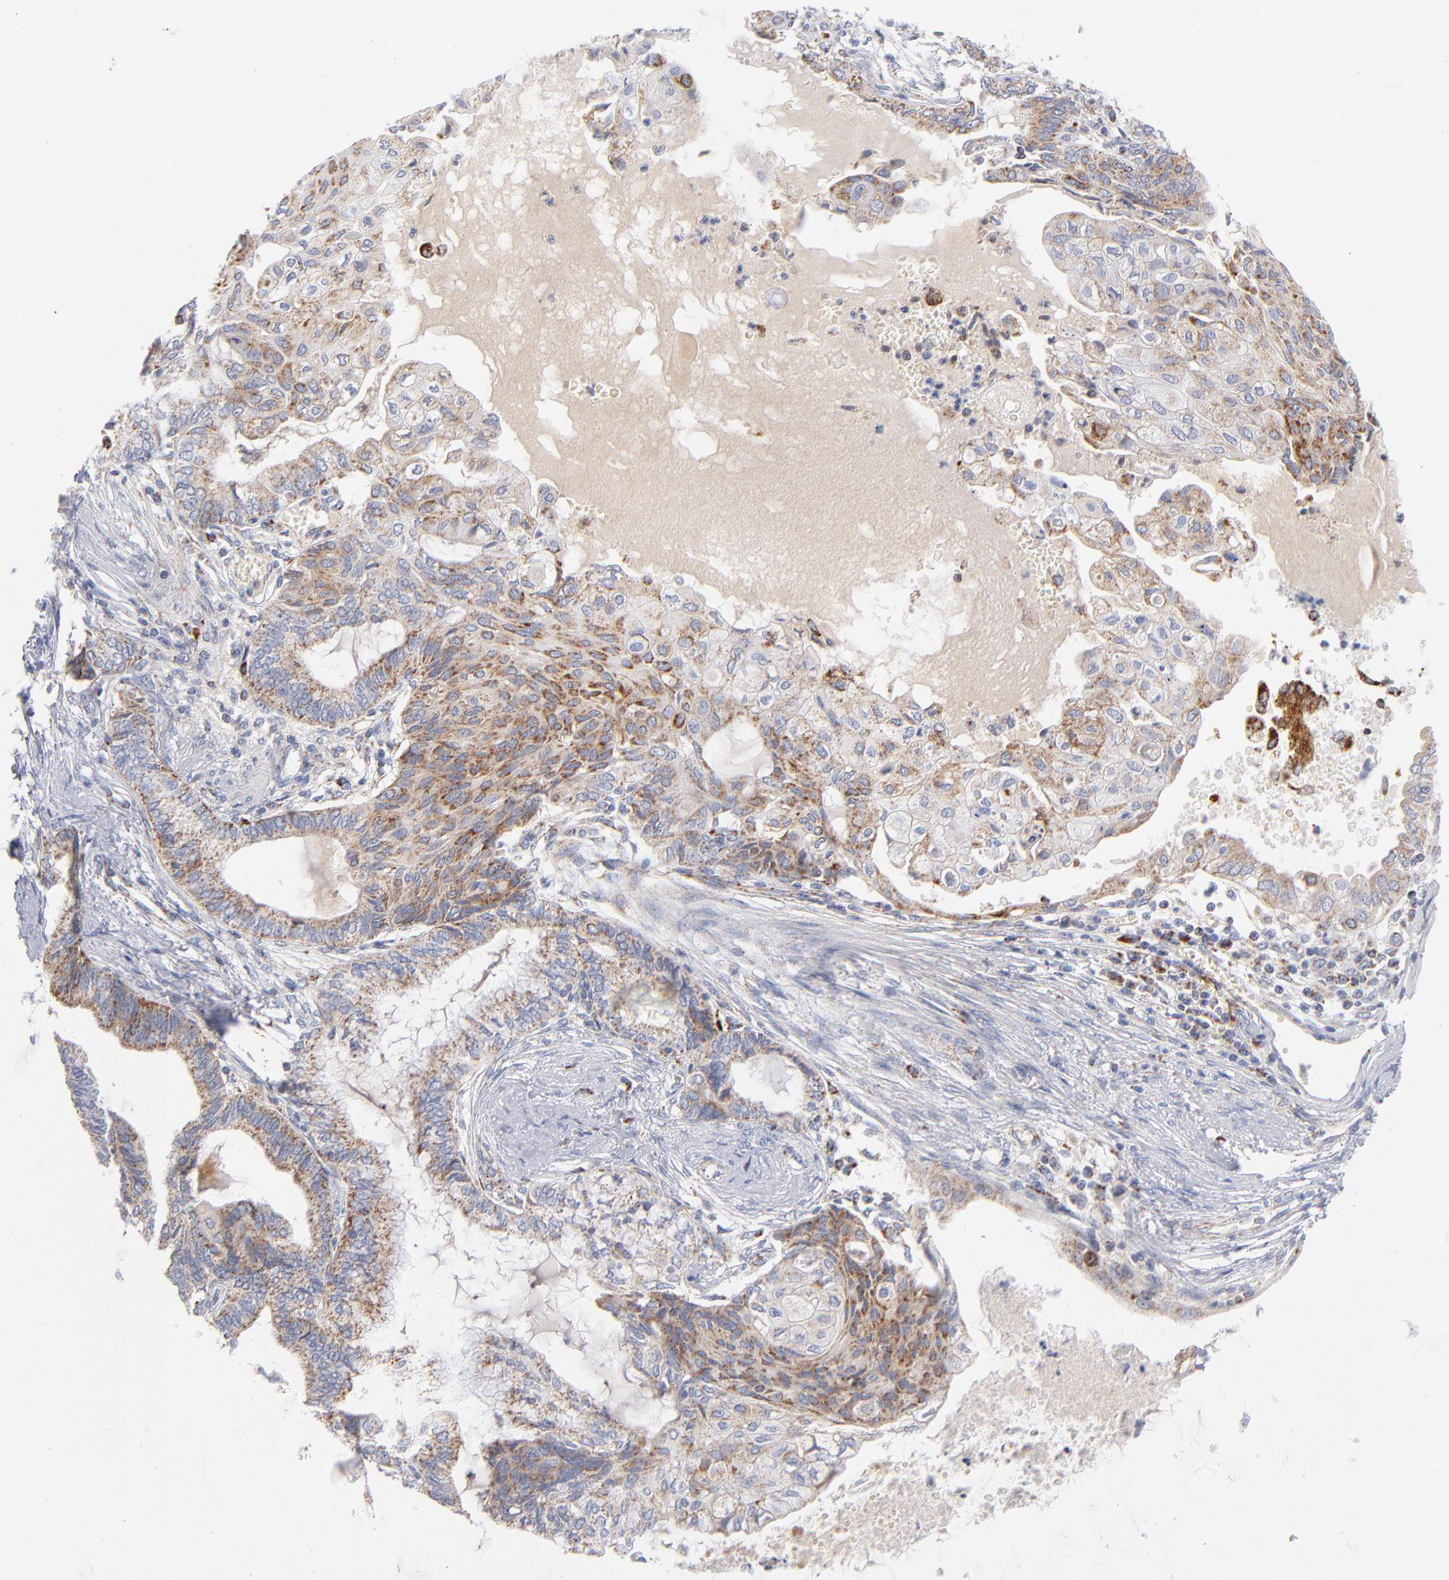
{"staining": {"intensity": "moderate", "quantity": ">75%", "location": "cytoplasmic/membranous"}, "tissue": "endometrial cancer", "cell_type": "Tumor cells", "image_type": "cancer", "snomed": [{"axis": "morphology", "description": "Adenocarcinoma, NOS"}, {"axis": "topography", "description": "Endometrium"}], "caption": "Immunohistochemistry (IHC) of endometrial cancer reveals medium levels of moderate cytoplasmic/membranous positivity in about >75% of tumor cells.", "gene": "DLAT", "patient": {"sex": "female", "age": 79}}